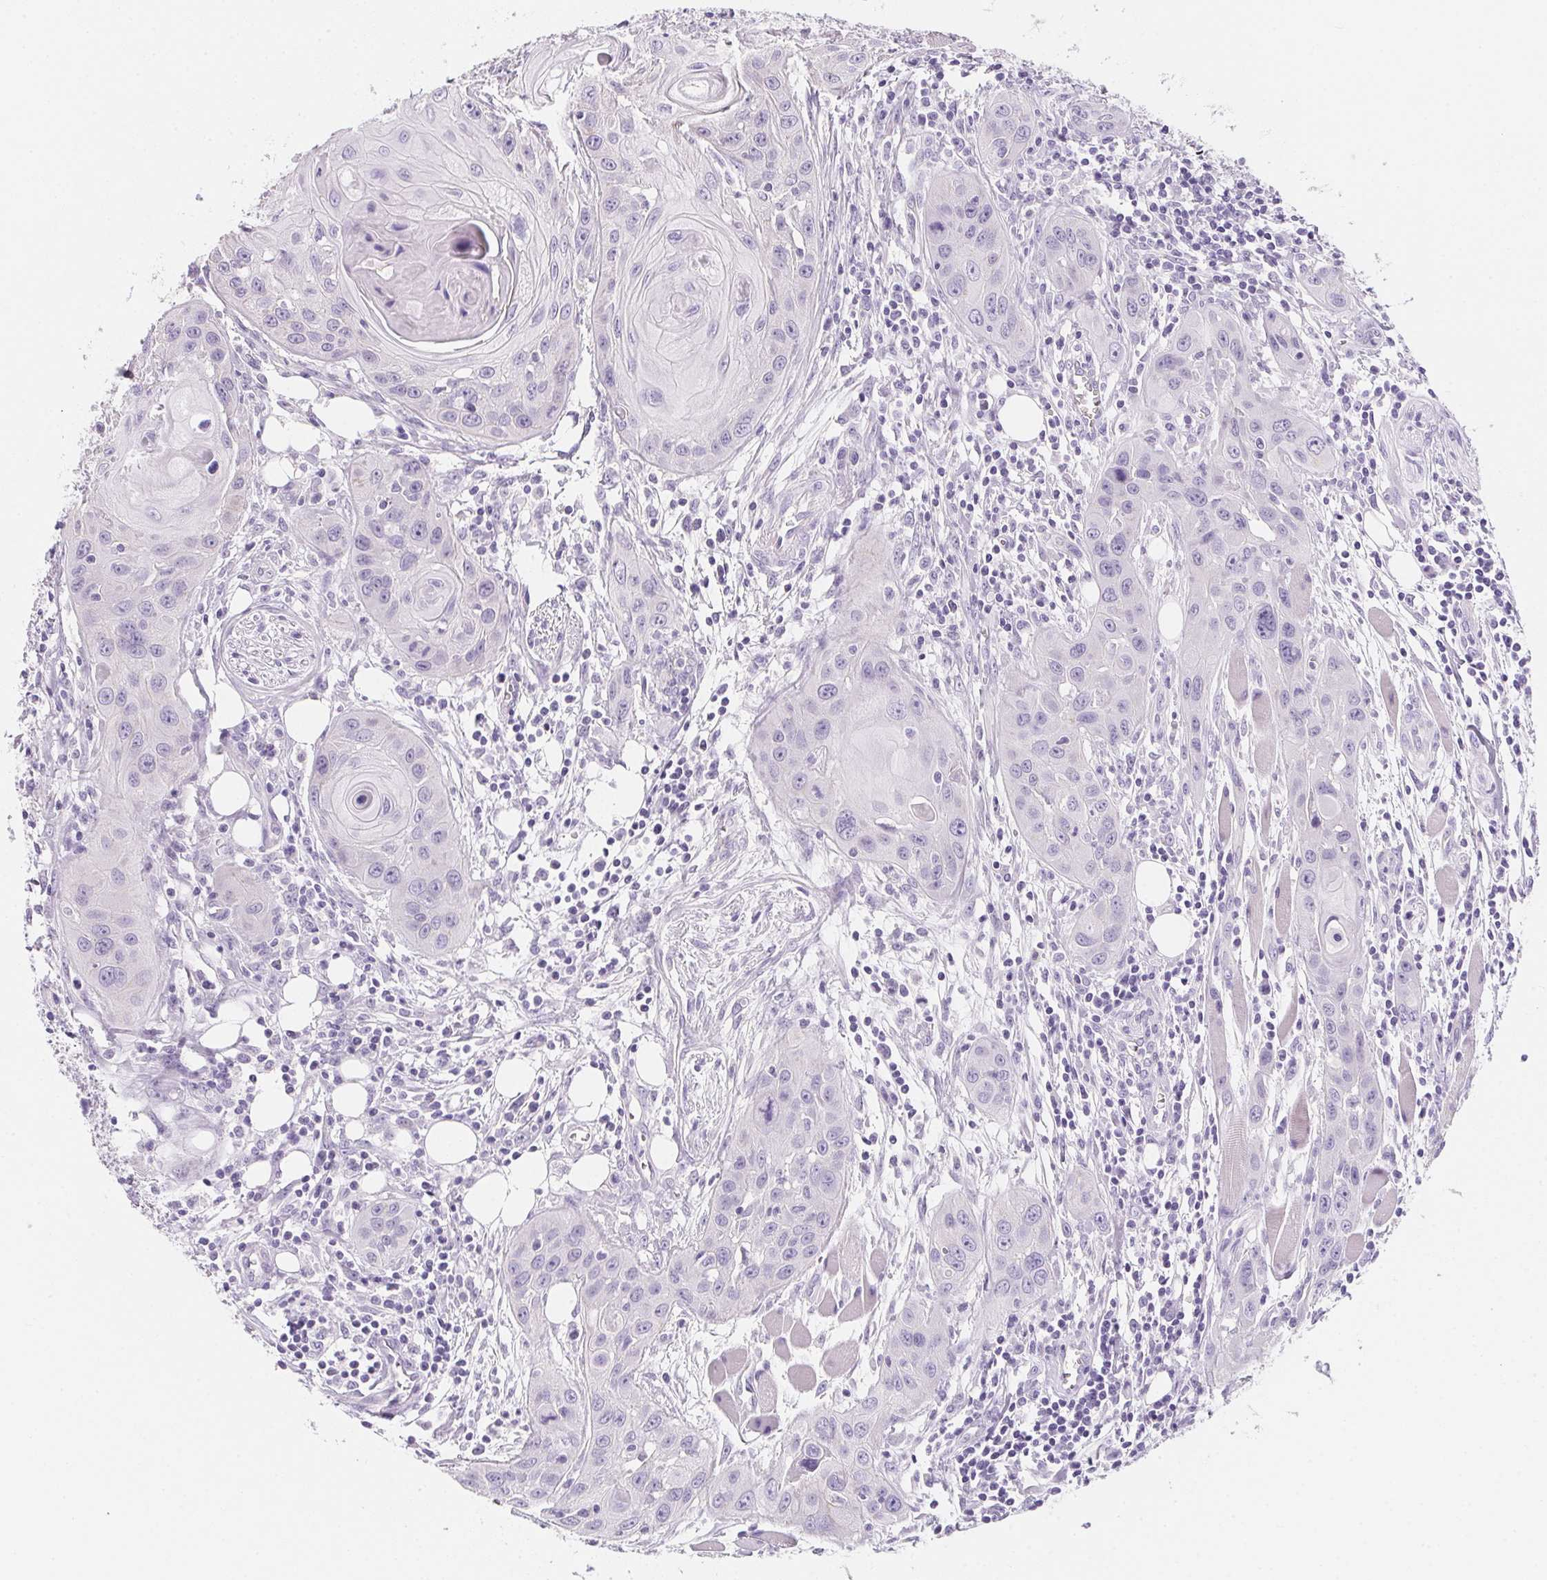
{"staining": {"intensity": "negative", "quantity": "none", "location": "none"}, "tissue": "head and neck cancer", "cell_type": "Tumor cells", "image_type": "cancer", "snomed": [{"axis": "morphology", "description": "Squamous cell carcinoma, NOS"}, {"axis": "topography", "description": "Oral tissue"}, {"axis": "topography", "description": "Head-Neck"}], "caption": "A micrograph of human head and neck squamous cell carcinoma is negative for staining in tumor cells.", "gene": "AQP5", "patient": {"sex": "male", "age": 58}}